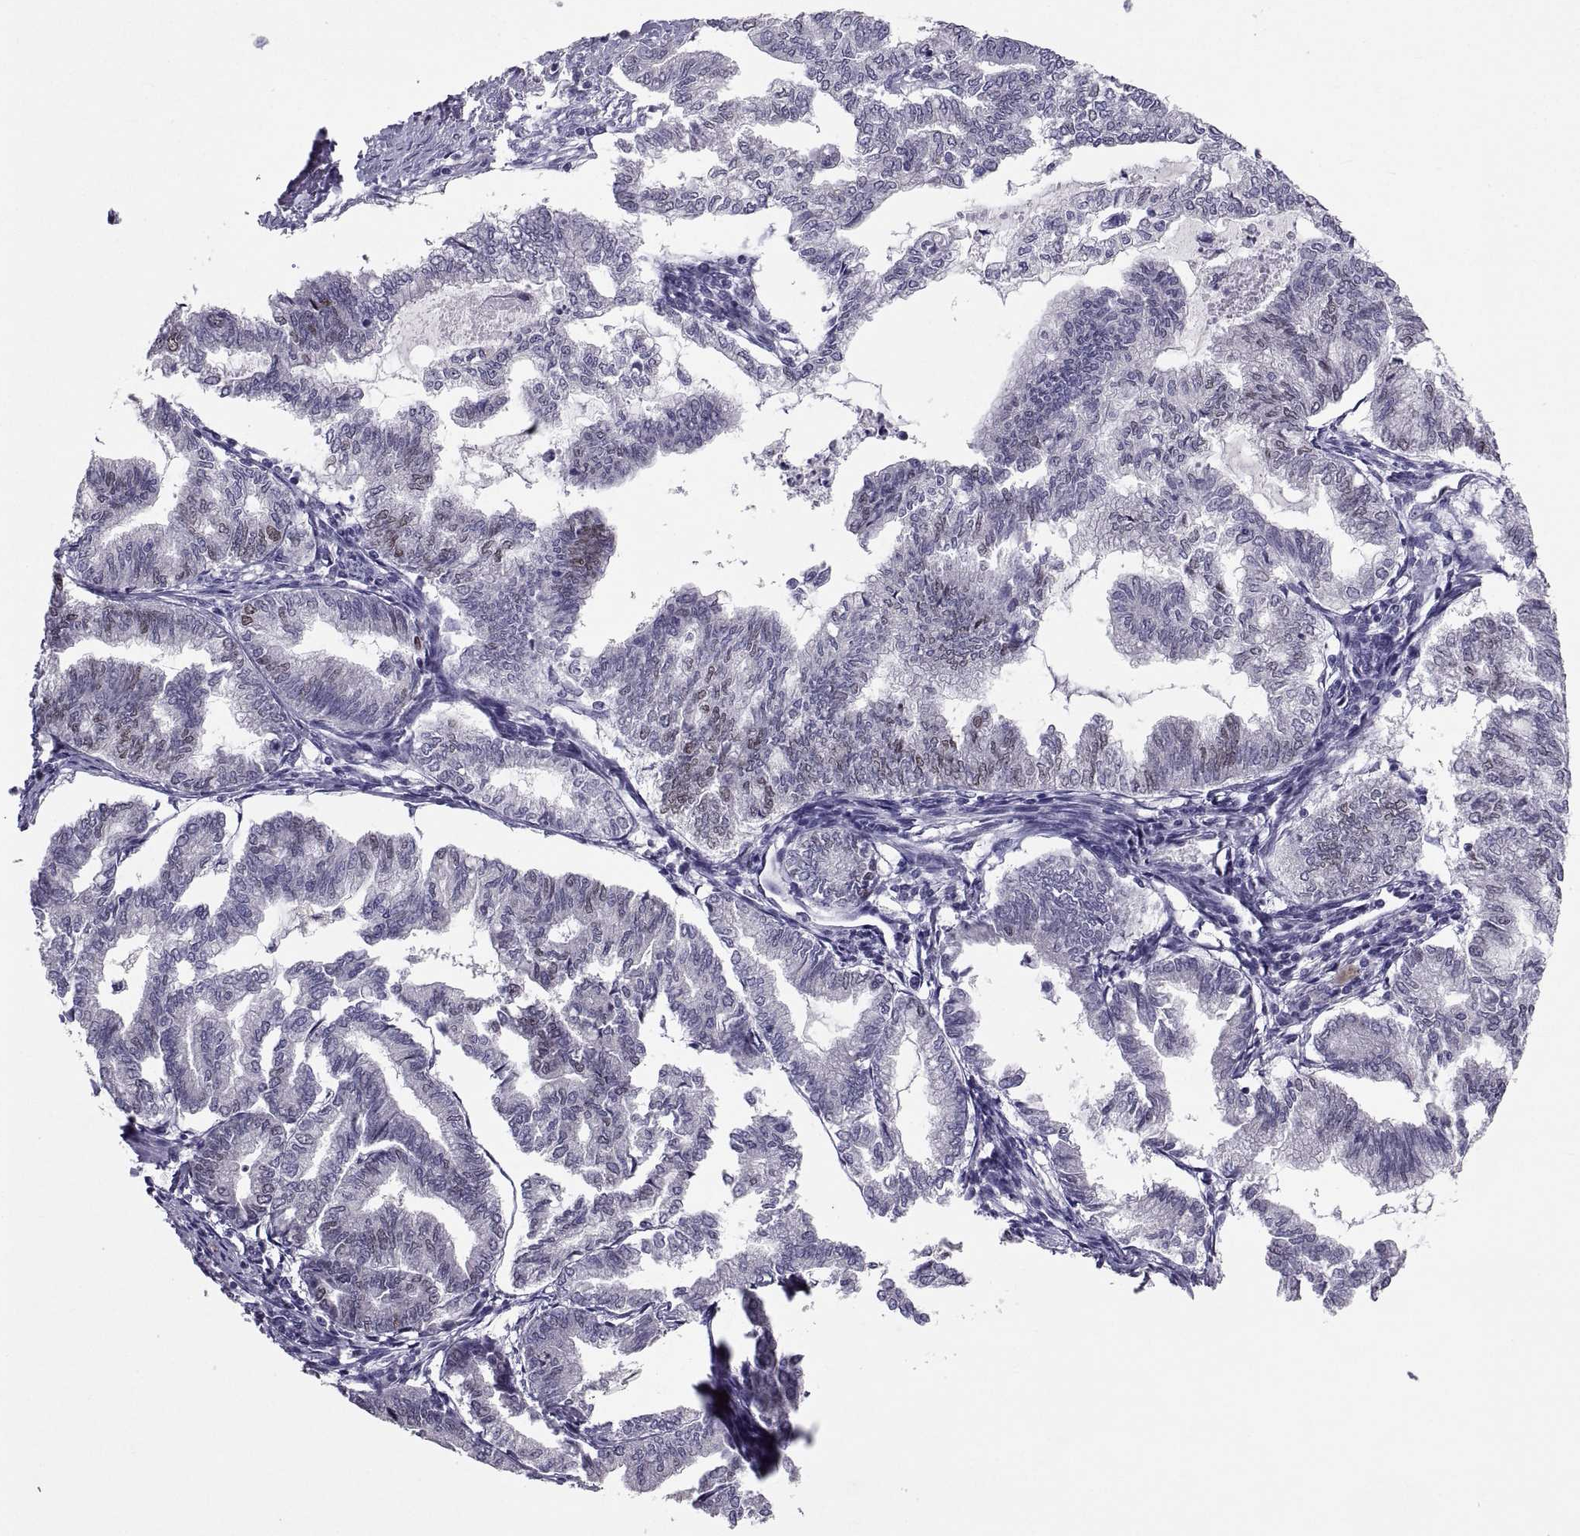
{"staining": {"intensity": "weak", "quantity": "<25%", "location": "nuclear"}, "tissue": "endometrial cancer", "cell_type": "Tumor cells", "image_type": "cancer", "snomed": [{"axis": "morphology", "description": "Adenocarcinoma, NOS"}, {"axis": "topography", "description": "Endometrium"}], "caption": "There is no significant positivity in tumor cells of endometrial cancer (adenocarcinoma).", "gene": "SOX21", "patient": {"sex": "female", "age": 79}}